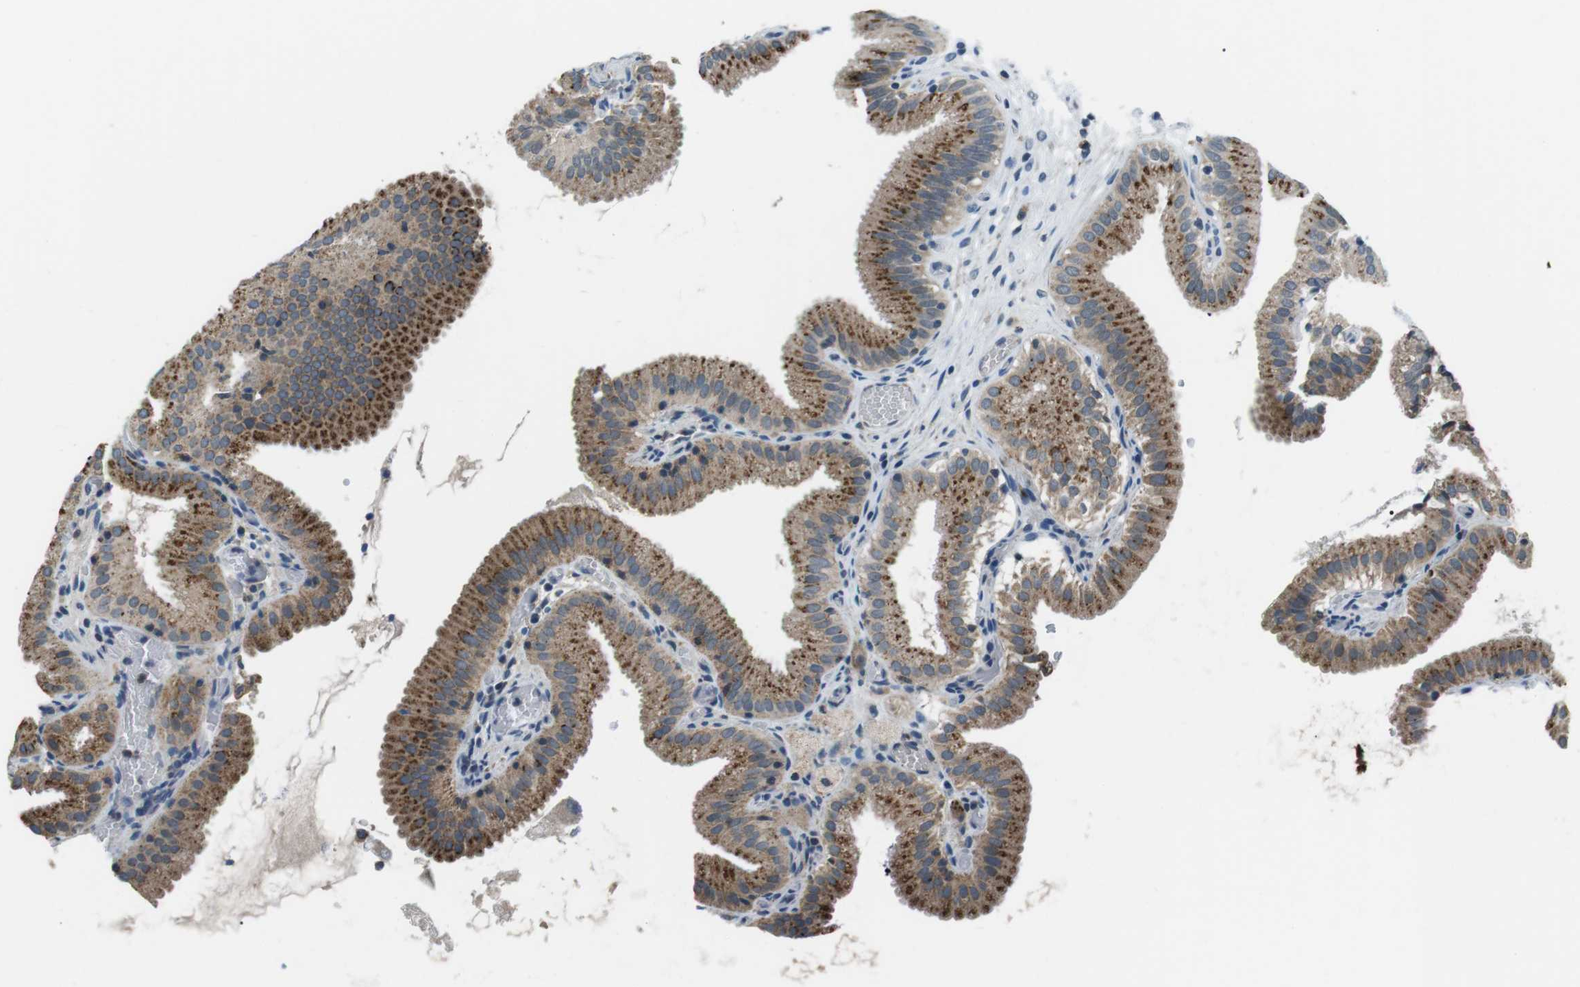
{"staining": {"intensity": "moderate", "quantity": ">75%", "location": "cytoplasmic/membranous"}, "tissue": "gallbladder", "cell_type": "Glandular cells", "image_type": "normal", "snomed": [{"axis": "morphology", "description": "Normal tissue, NOS"}, {"axis": "topography", "description": "Gallbladder"}], "caption": "Unremarkable gallbladder demonstrates moderate cytoplasmic/membranous expression in approximately >75% of glandular cells, visualized by immunohistochemistry.", "gene": "FAM3B", "patient": {"sex": "male", "age": 54}}